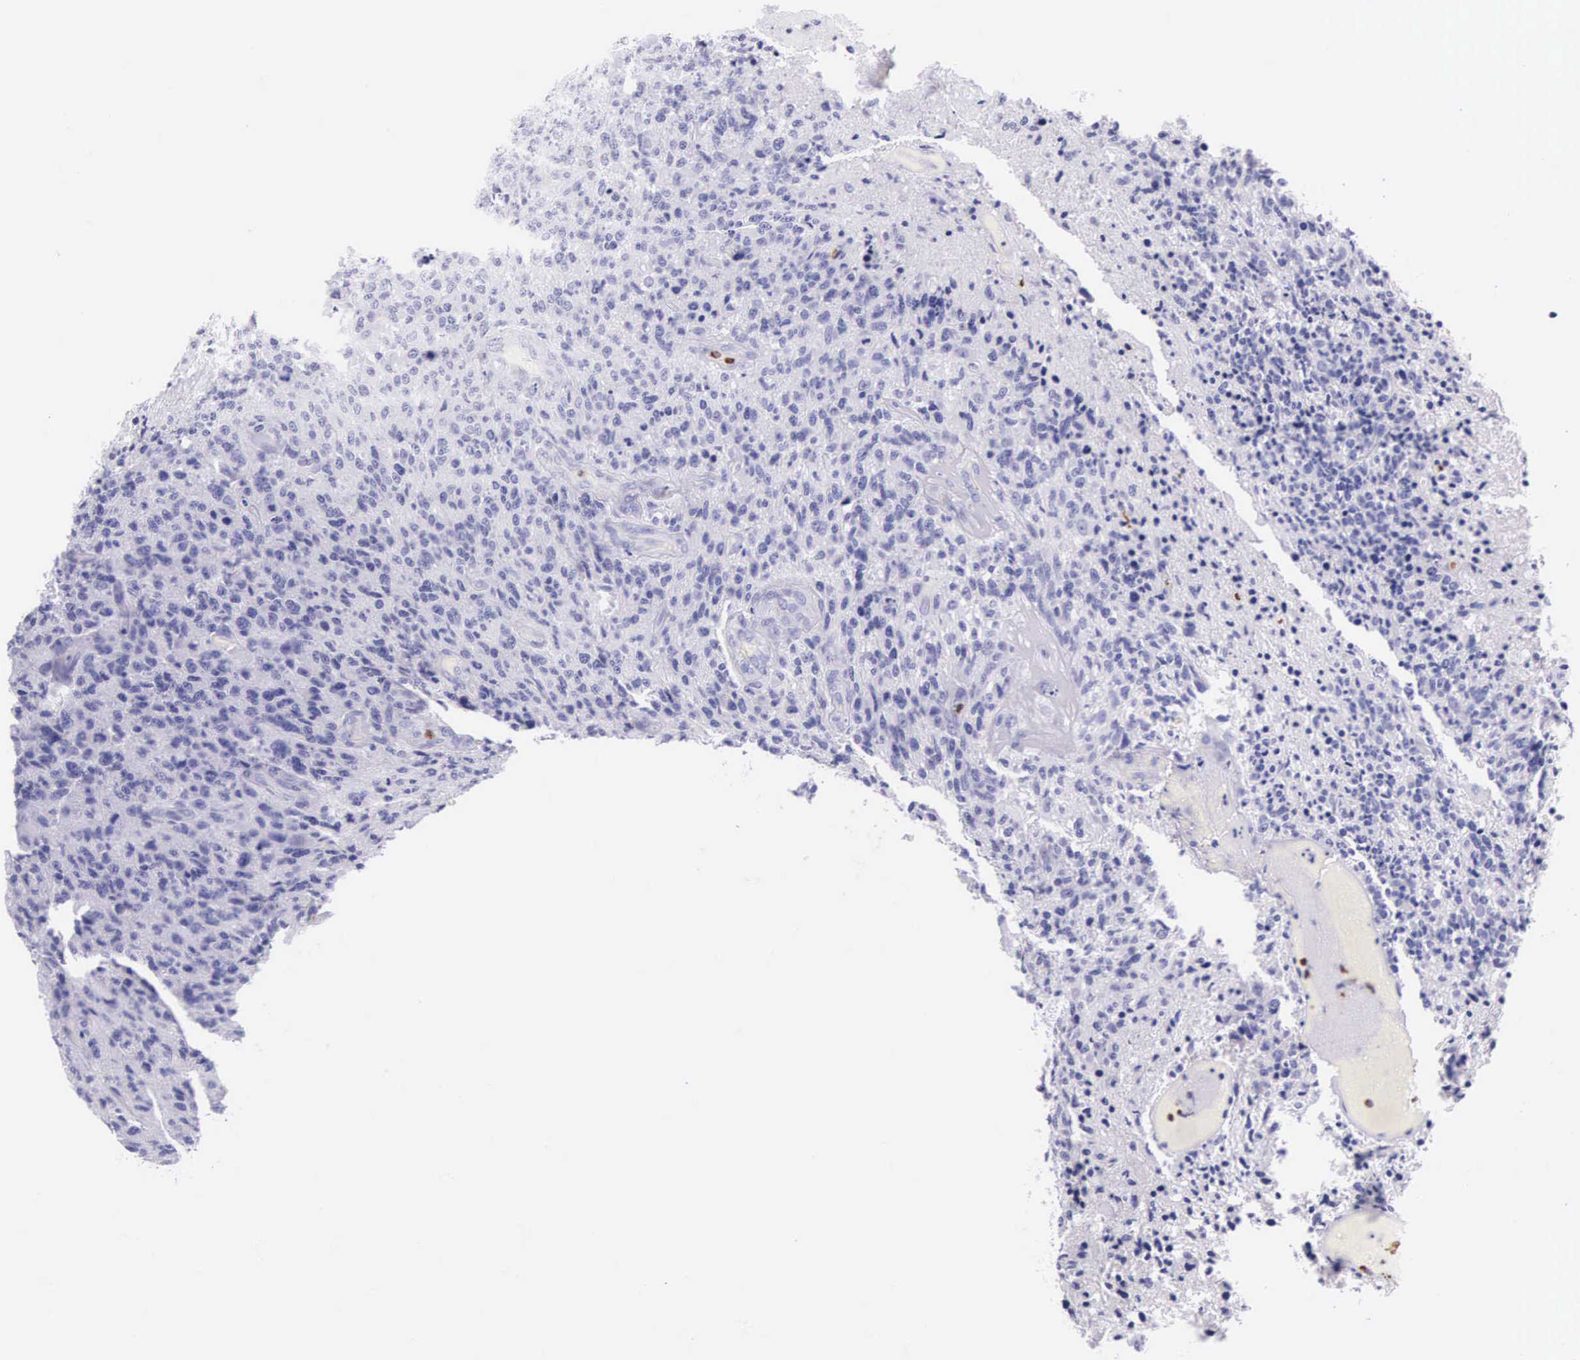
{"staining": {"intensity": "negative", "quantity": "none", "location": "none"}, "tissue": "glioma", "cell_type": "Tumor cells", "image_type": "cancer", "snomed": [{"axis": "morphology", "description": "Glioma, malignant, High grade"}, {"axis": "topography", "description": "Brain"}], "caption": "IHC image of human malignant high-grade glioma stained for a protein (brown), which reveals no staining in tumor cells.", "gene": "FCN1", "patient": {"sex": "male", "age": 36}}